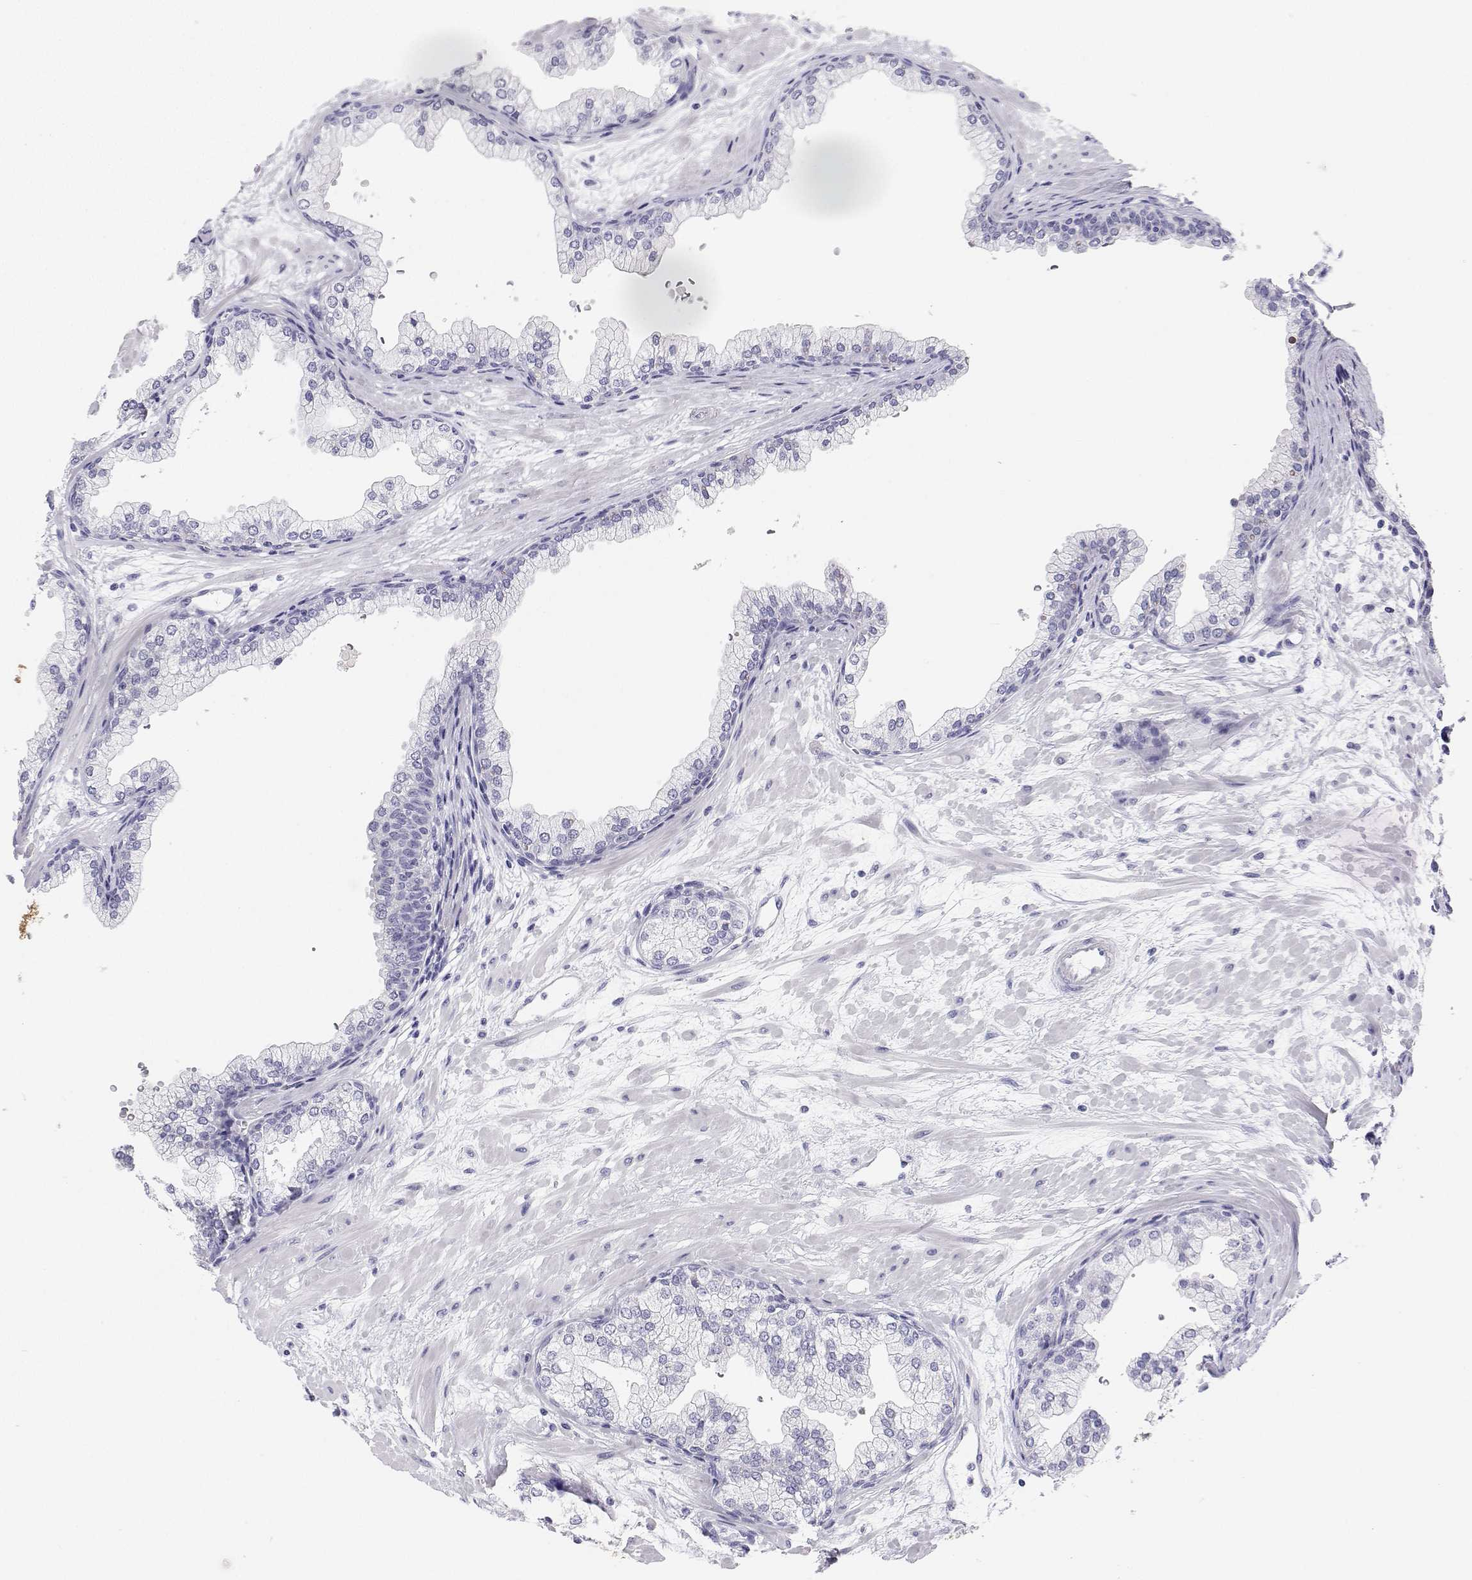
{"staining": {"intensity": "negative", "quantity": "none", "location": "none"}, "tissue": "prostate", "cell_type": "Glandular cells", "image_type": "normal", "snomed": [{"axis": "morphology", "description": "Normal tissue, NOS"}, {"axis": "topography", "description": "Prostate"}, {"axis": "topography", "description": "Peripheral nerve tissue"}], "caption": "Immunohistochemical staining of benign prostate displays no significant positivity in glandular cells. (Stains: DAB (3,3'-diaminobenzidine) immunohistochemistry with hematoxylin counter stain, Microscopy: brightfield microscopy at high magnification).", "gene": "BHMT", "patient": {"sex": "male", "age": 61}}